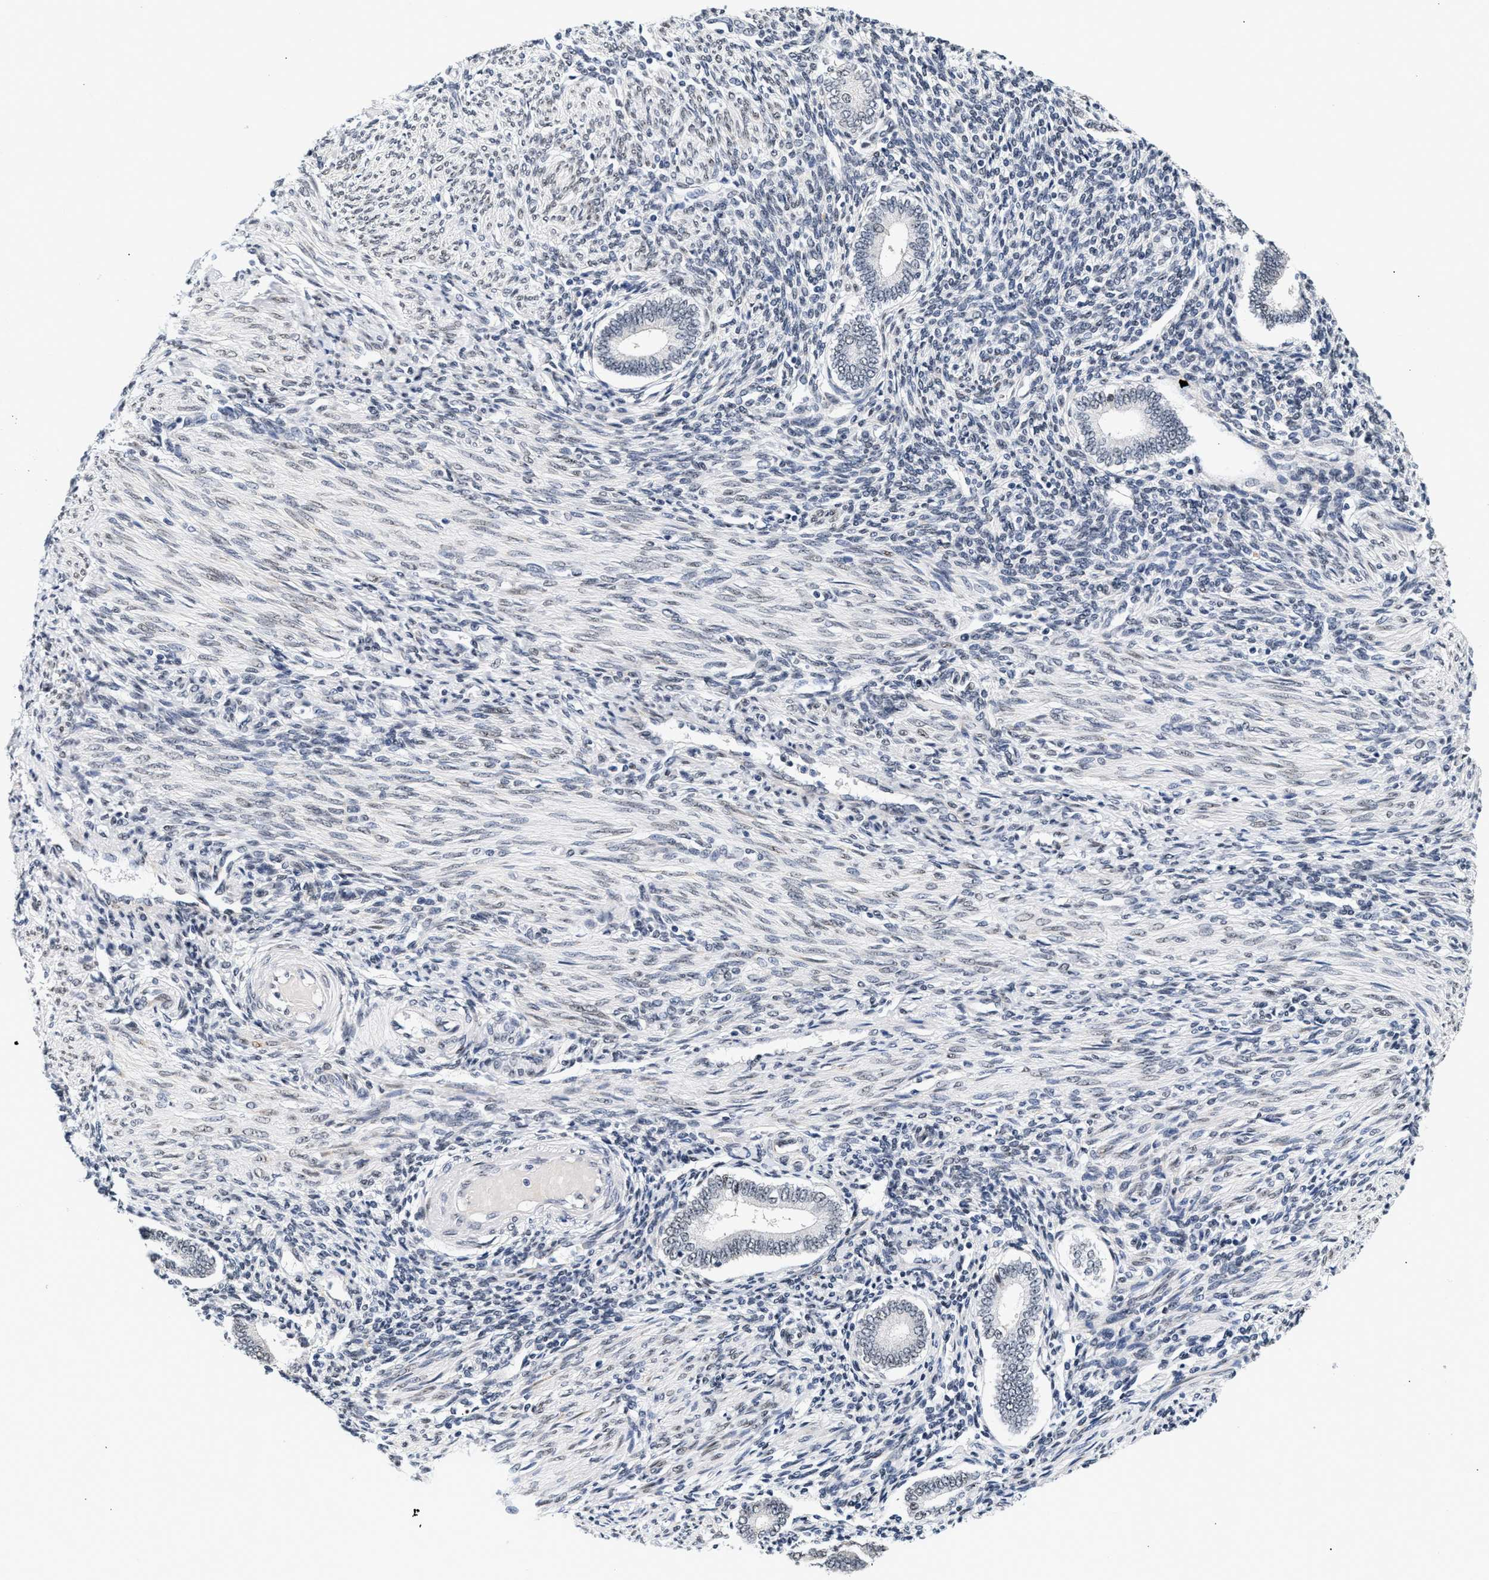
{"staining": {"intensity": "weak", "quantity": "25%-75%", "location": "nuclear"}, "tissue": "endometrium", "cell_type": "Cells in endometrial stroma", "image_type": "normal", "snomed": [{"axis": "morphology", "description": "Normal tissue, NOS"}, {"axis": "topography", "description": "Endometrium"}], "caption": "Weak nuclear protein positivity is seen in about 25%-75% of cells in endometrial stroma in endometrium. Ihc stains the protein in brown and the nuclei are stained blue.", "gene": "THOC1", "patient": {"sex": "female", "age": 42}}